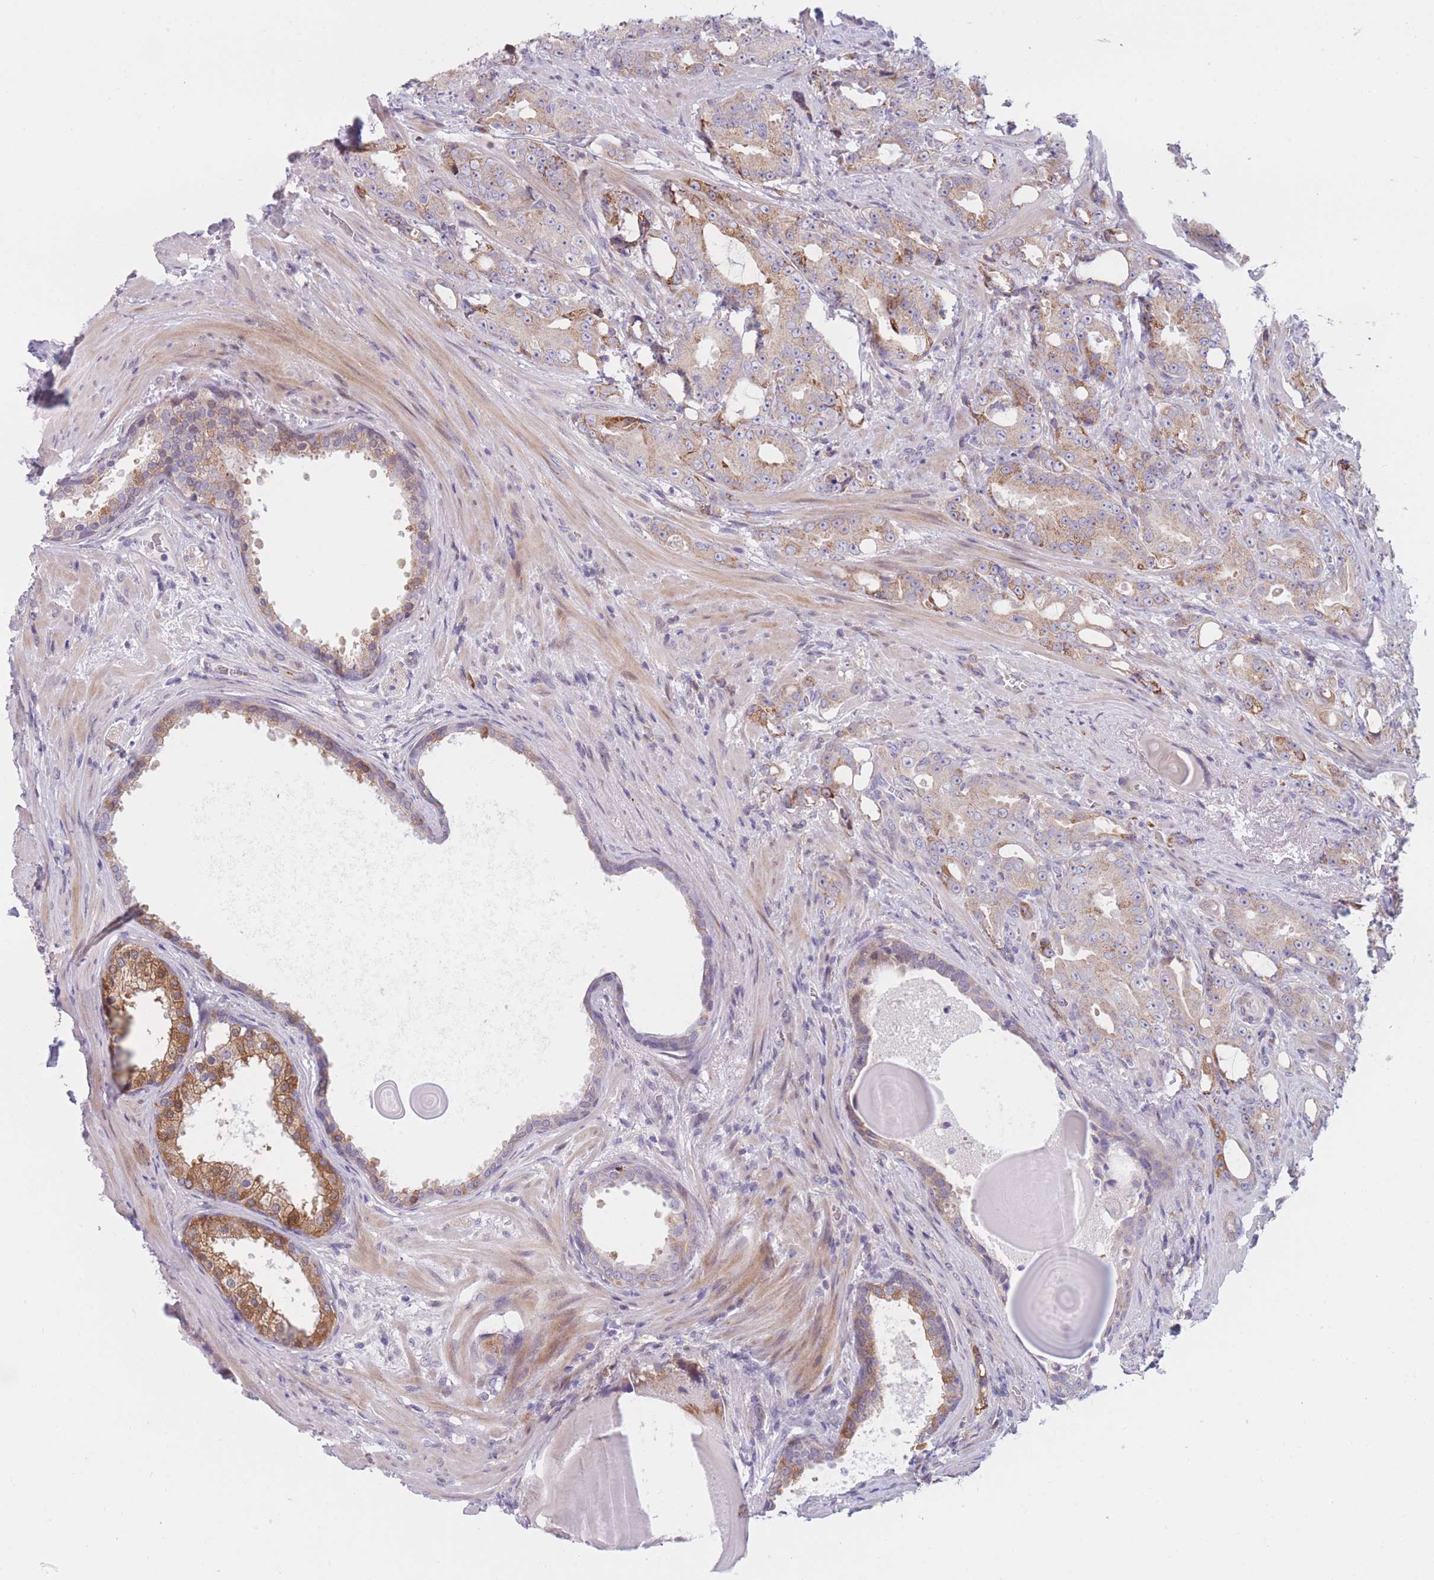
{"staining": {"intensity": "moderate", "quantity": "25%-75%", "location": "cytoplasmic/membranous"}, "tissue": "prostate cancer", "cell_type": "Tumor cells", "image_type": "cancer", "snomed": [{"axis": "morphology", "description": "Adenocarcinoma, High grade"}, {"axis": "topography", "description": "Prostate"}], "caption": "Moderate cytoplasmic/membranous protein staining is appreciated in about 25%-75% of tumor cells in prostate cancer.", "gene": "PDE4A", "patient": {"sex": "male", "age": 69}}